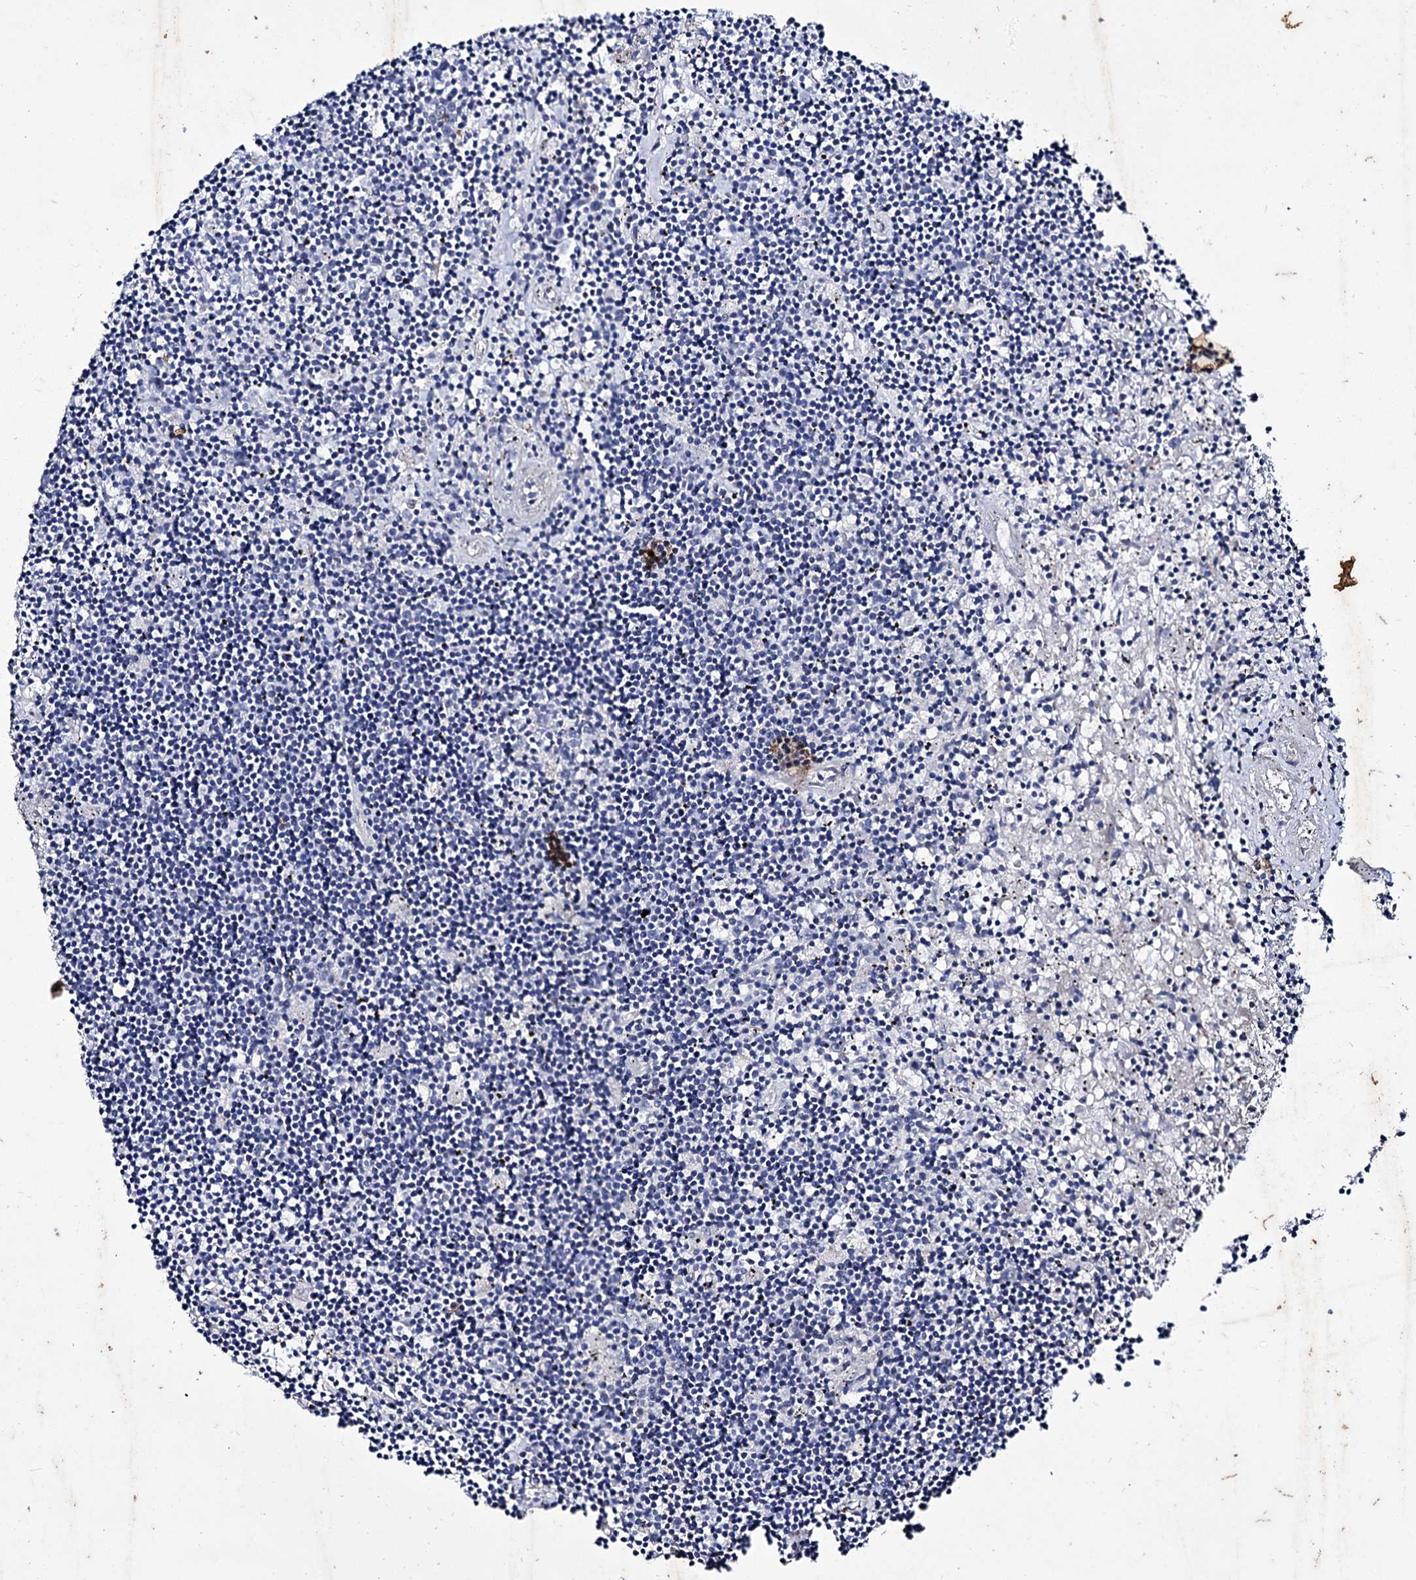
{"staining": {"intensity": "negative", "quantity": "none", "location": "none"}, "tissue": "lymphoma", "cell_type": "Tumor cells", "image_type": "cancer", "snomed": [{"axis": "morphology", "description": "Malignant lymphoma, non-Hodgkin's type, Low grade"}, {"axis": "topography", "description": "Spleen"}], "caption": "Immunohistochemical staining of low-grade malignant lymphoma, non-Hodgkin's type demonstrates no significant positivity in tumor cells.", "gene": "AXL", "patient": {"sex": "male", "age": 76}}